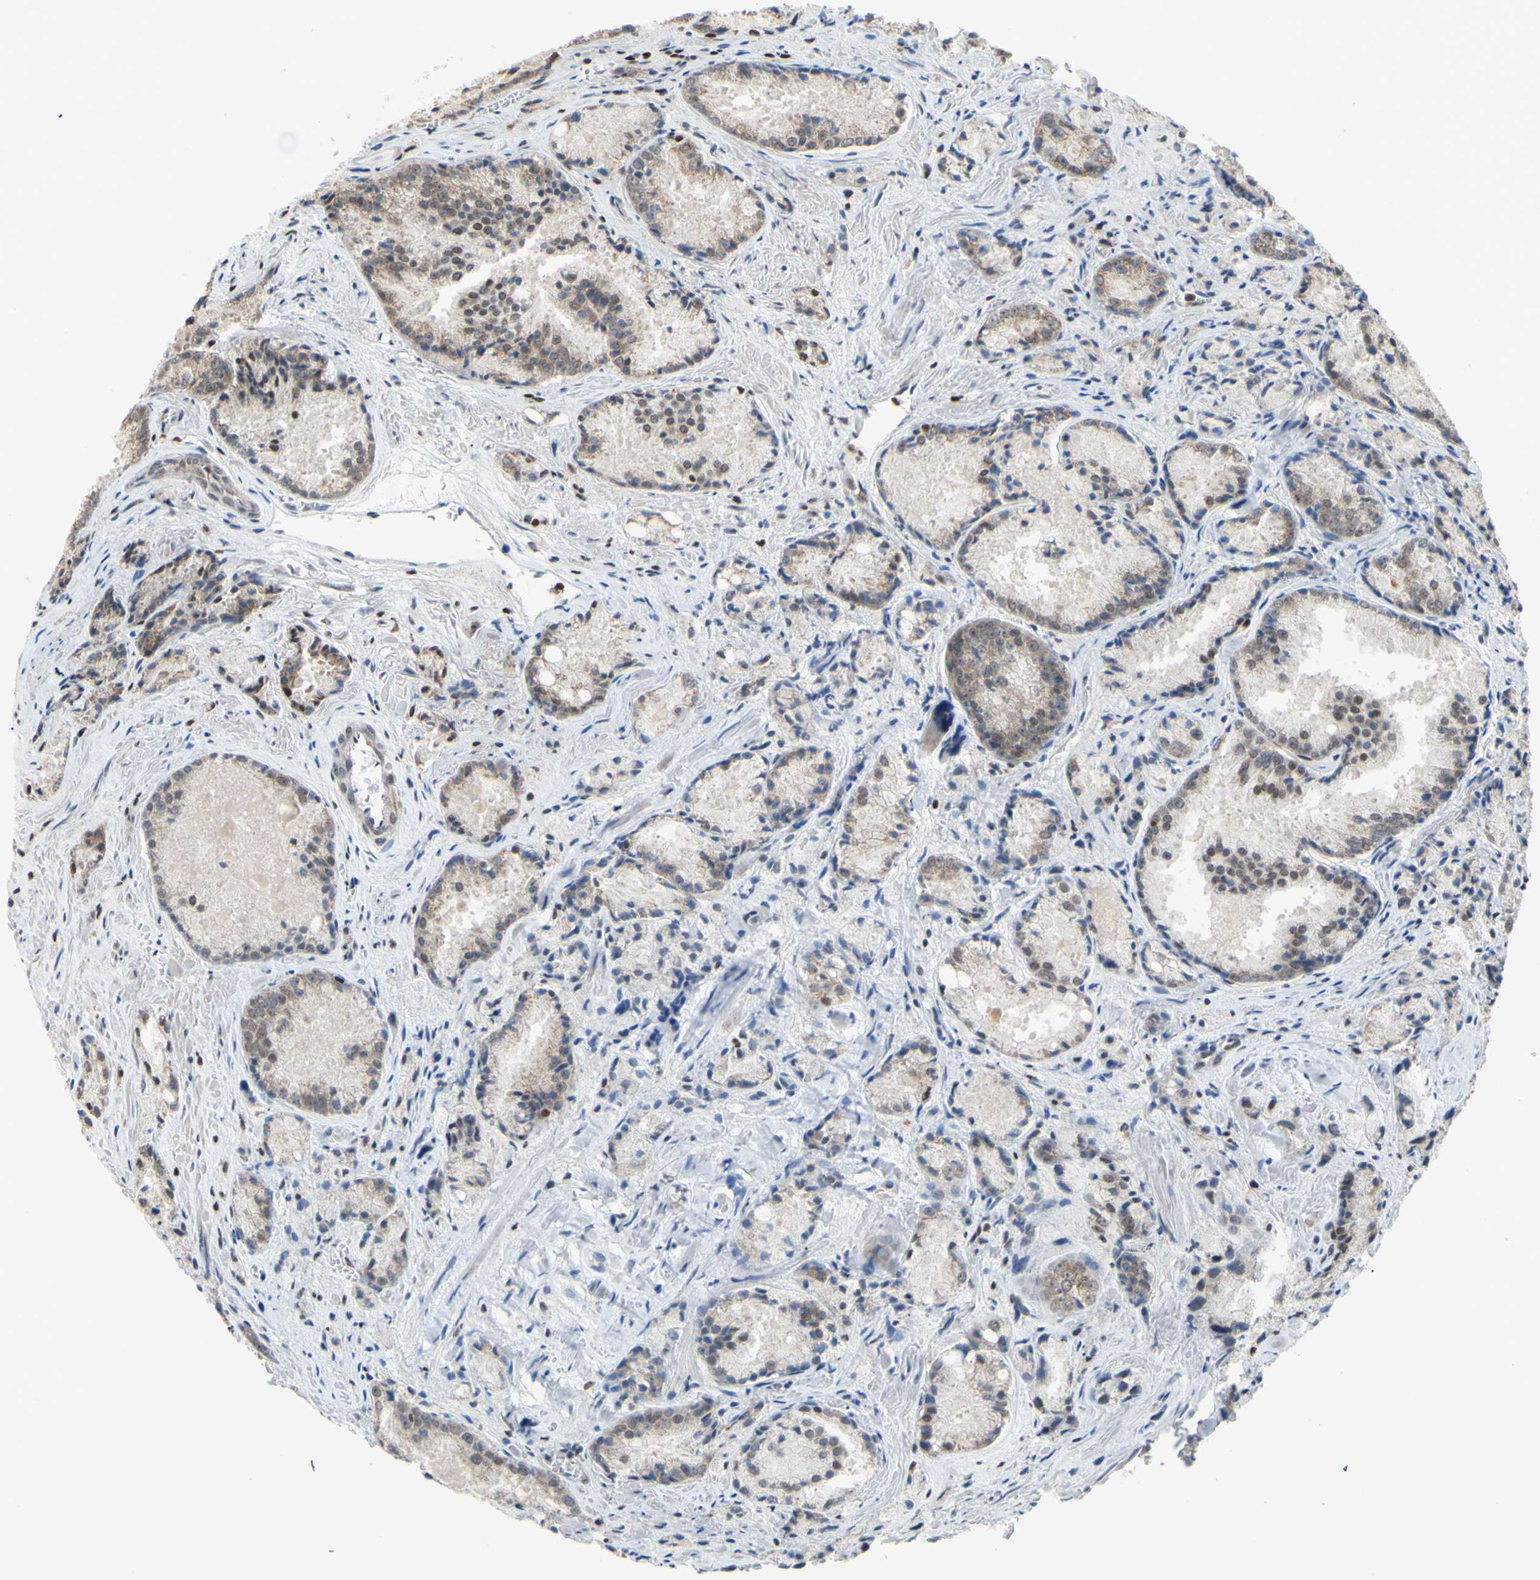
{"staining": {"intensity": "negative", "quantity": "none", "location": "none"}, "tissue": "prostate cancer", "cell_type": "Tumor cells", "image_type": "cancer", "snomed": [{"axis": "morphology", "description": "Adenocarcinoma, Low grade"}, {"axis": "topography", "description": "Prostate"}], "caption": "Tumor cells show no significant protein positivity in prostate cancer (adenocarcinoma (low-grade)). The staining was performed using DAB (3,3'-diaminobenzidine) to visualize the protein expression in brown, while the nuclei were stained in blue with hematoxylin (Magnification: 20x).", "gene": "SP4", "patient": {"sex": "male", "age": 64}}